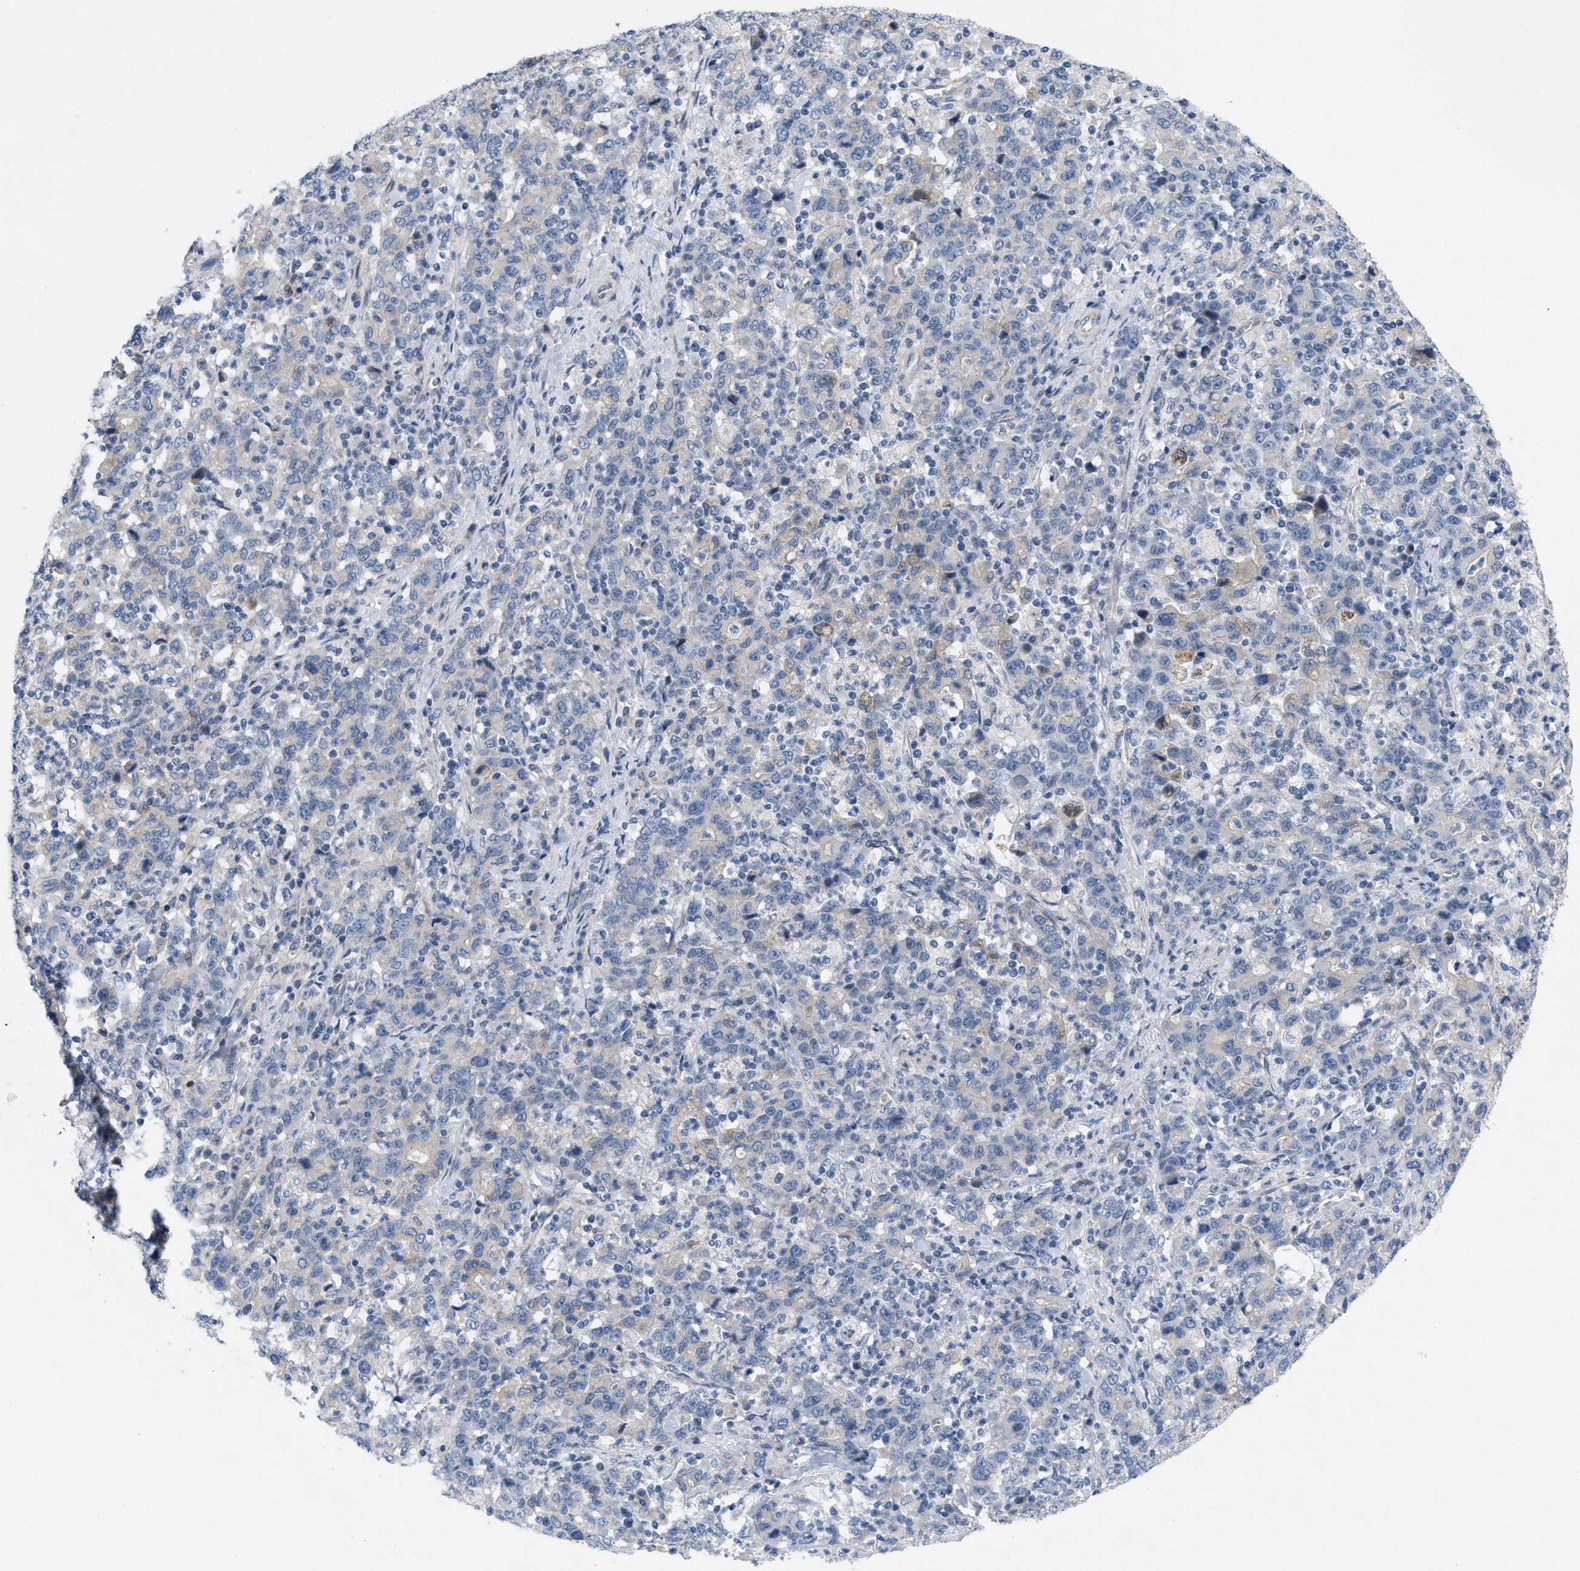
{"staining": {"intensity": "negative", "quantity": "none", "location": "none"}, "tissue": "stomach cancer", "cell_type": "Tumor cells", "image_type": "cancer", "snomed": [{"axis": "morphology", "description": "Adenocarcinoma, NOS"}, {"axis": "topography", "description": "Stomach, upper"}], "caption": "Immunohistochemistry histopathology image of human adenocarcinoma (stomach) stained for a protein (brown), which demonstrates no staining in tumor cells.", "gene": "NDEL1", "patient": {"sex": "male", "age": 69}}